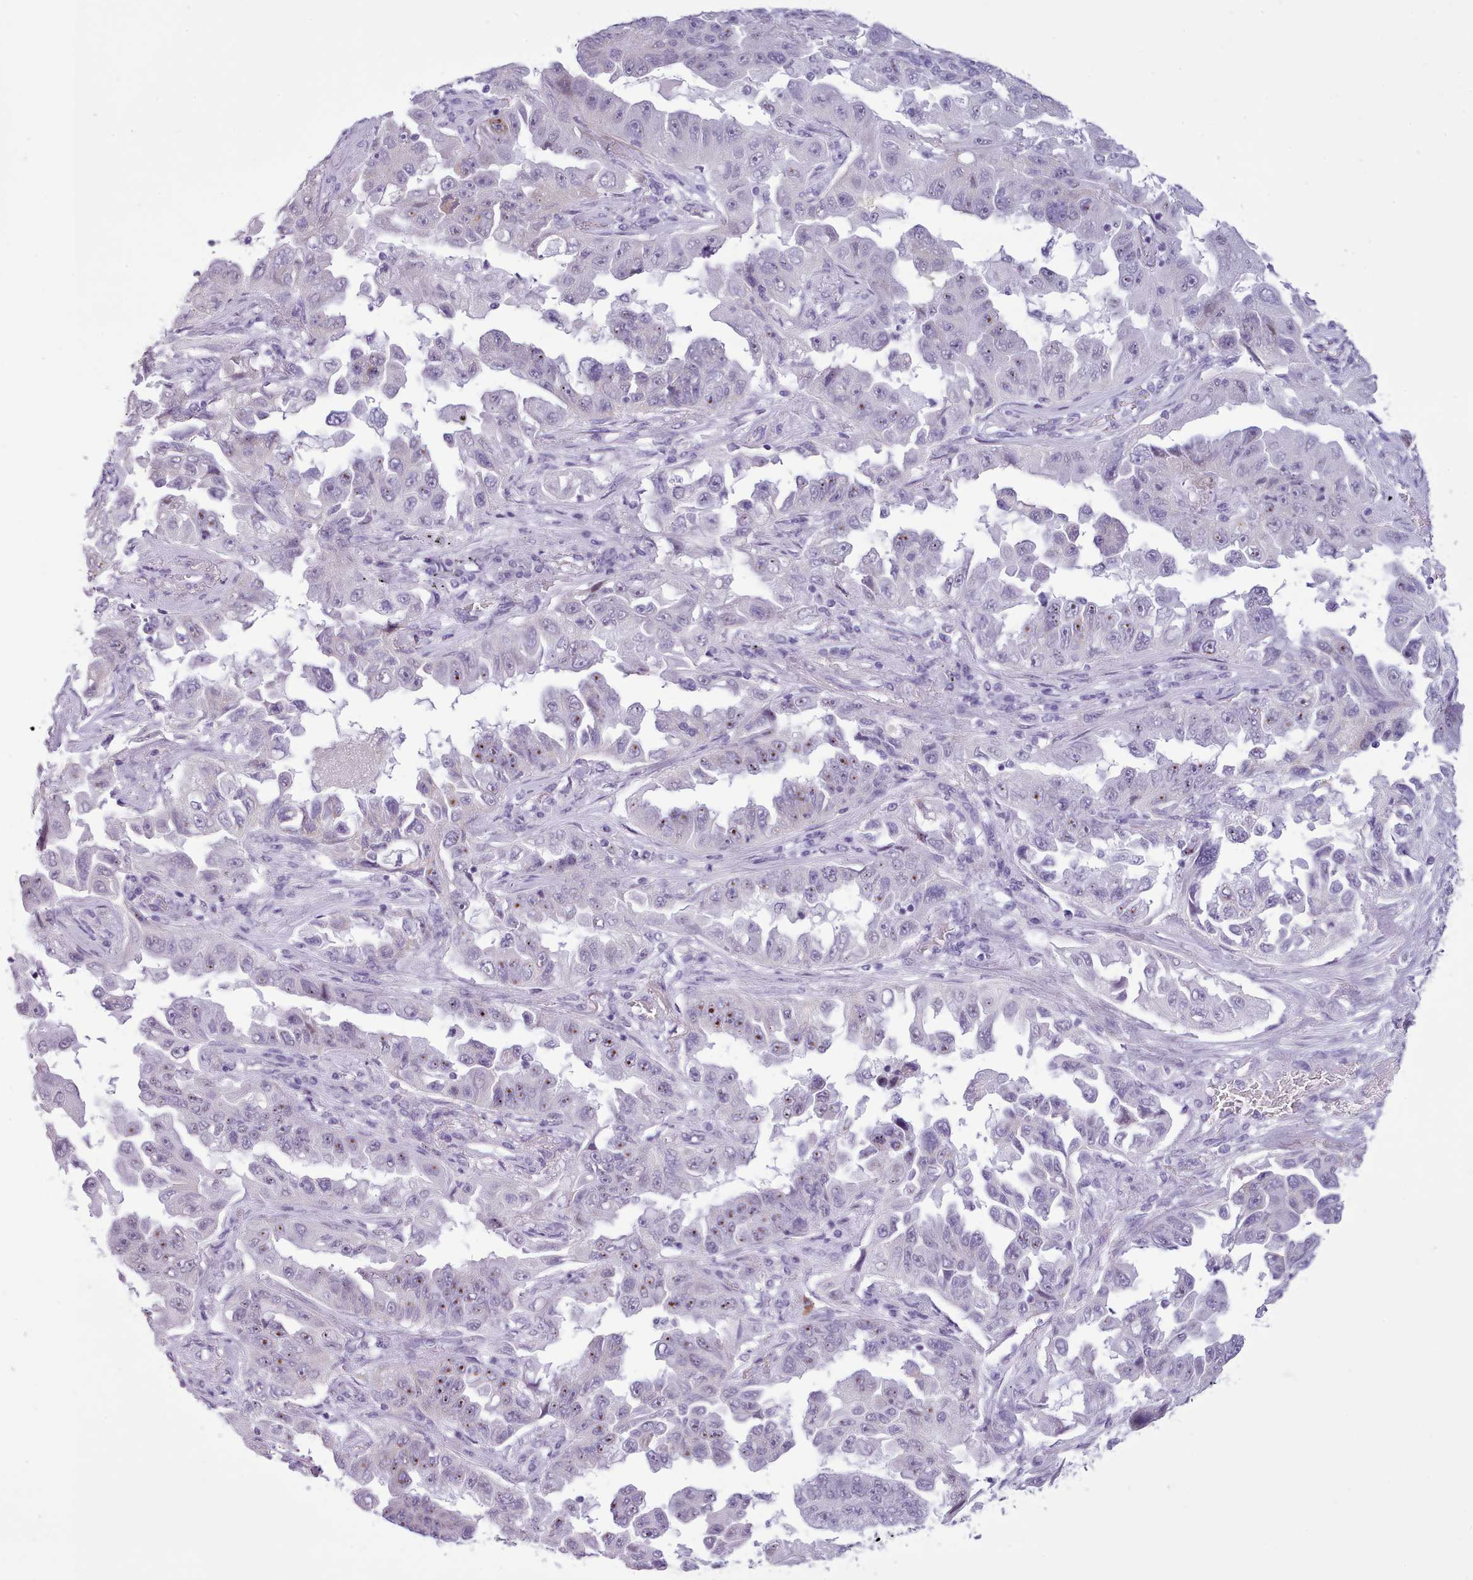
{"staining": {"intensity": "moderate", "quantity": "<25%", "location": "nuclear"}, "tissue": "lung cancer", "cell_type": "Tumor cells", "image_type": "cancer", "snomed": [{"axis": "morphology", "description": "Adenocarcinoma, NOS"}, {"axis": "topography", "description": "Lung"}], "caption": "Human lung cancer stained with a protein marker displays moderate staining in tumor cells.", "gene": "FBXO48", "patient": {"sex": "female", "age": 51}}